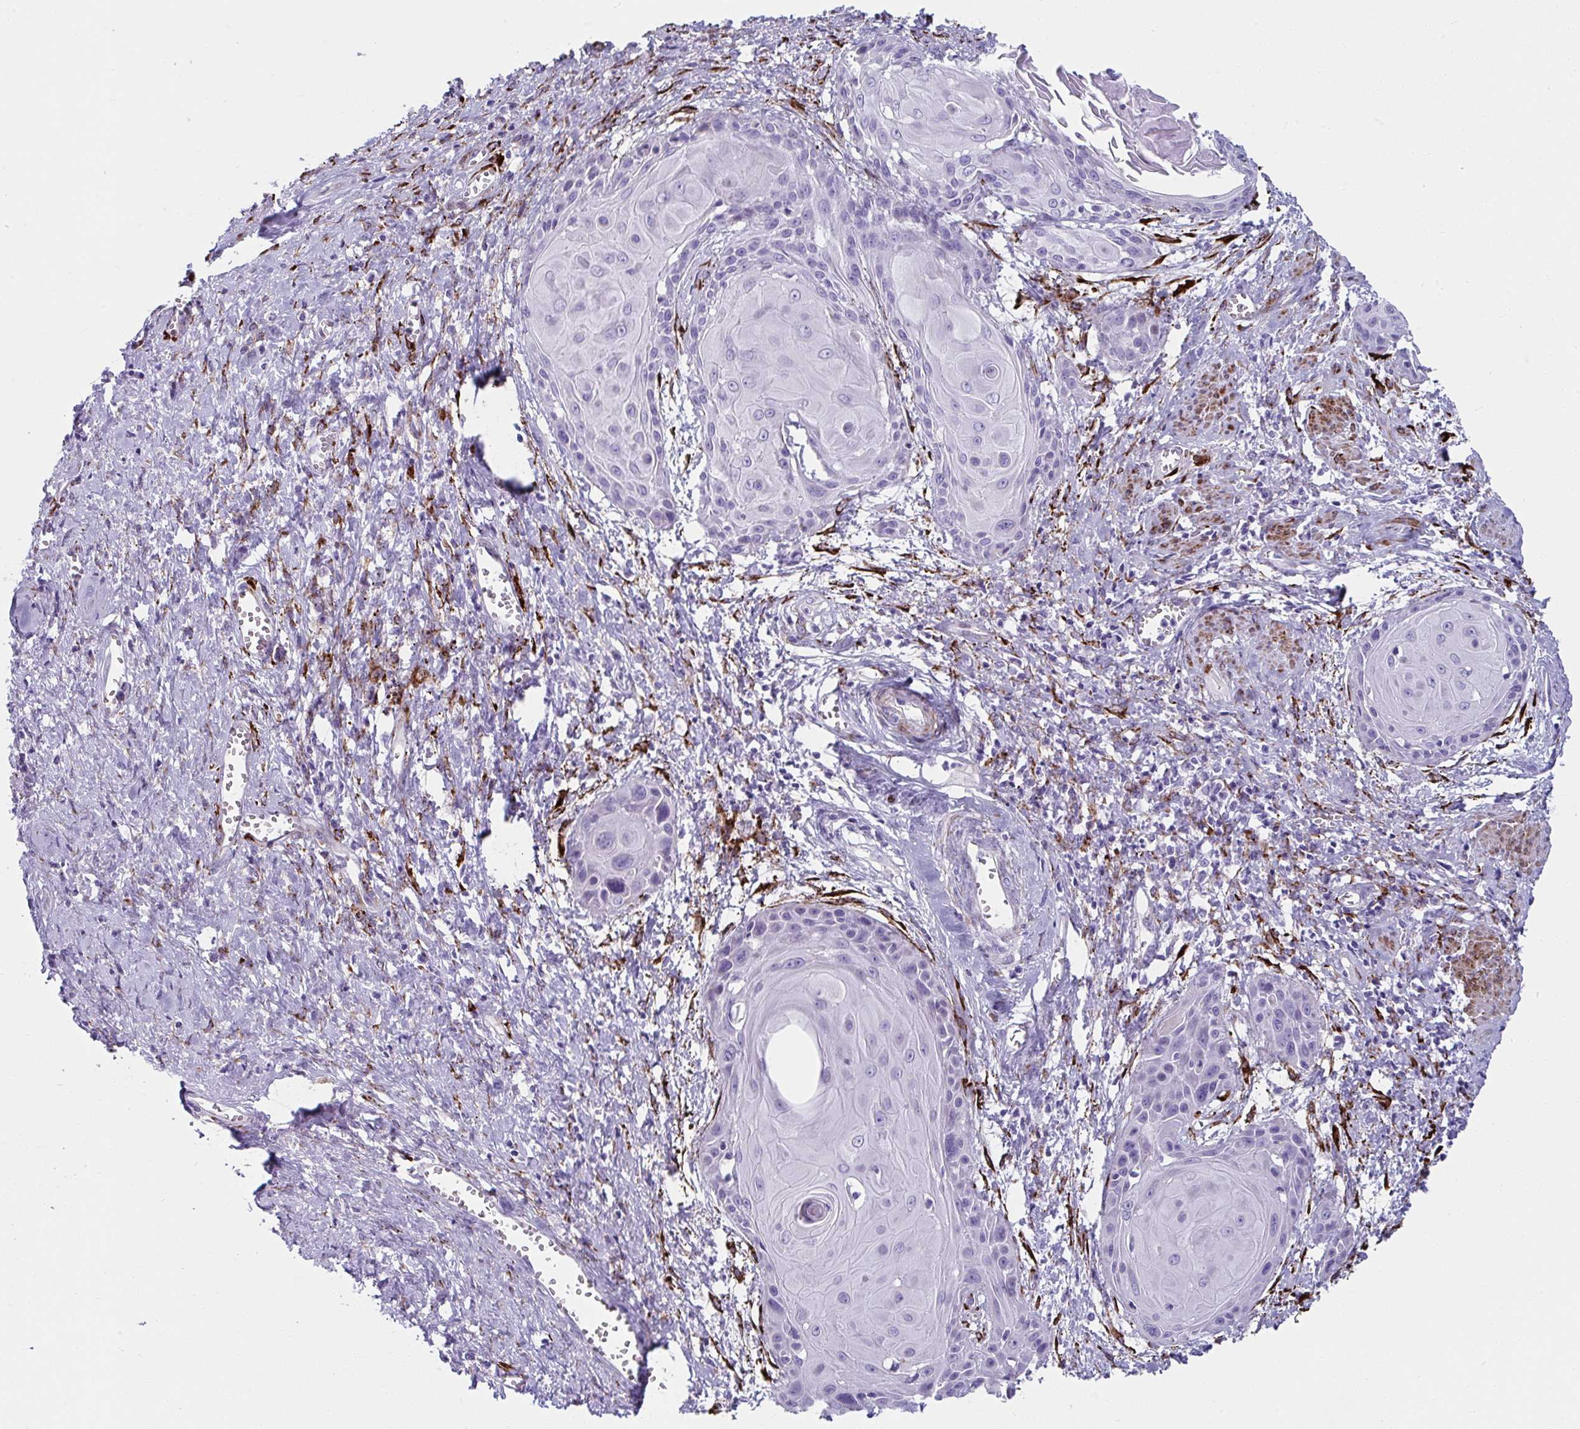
{"staining": {"intensity": "negative", "quantity": "none", "location": "none"}, "tissue": "cervical cancer", "cell_type": "Tumor cells", "image_type": "cancer", "snomed": [{"axis": "morphology", "description": "Squamous cell carcinoma, NOS"}, {"axis": "topography", "description": "Cervix"}], "caption": "Tumor cells show no significant expression in squamous cell carcinoma (cervical). (Stains: DAB (3,3'-diaminobenzidine) immunohistochemistry (IHC) with hematoxylin counter stain, Microscopy: brightfield microscopy at high magnification).", "gene": "GRXCR2", "patient": {"sex": "female", "age": 57}}